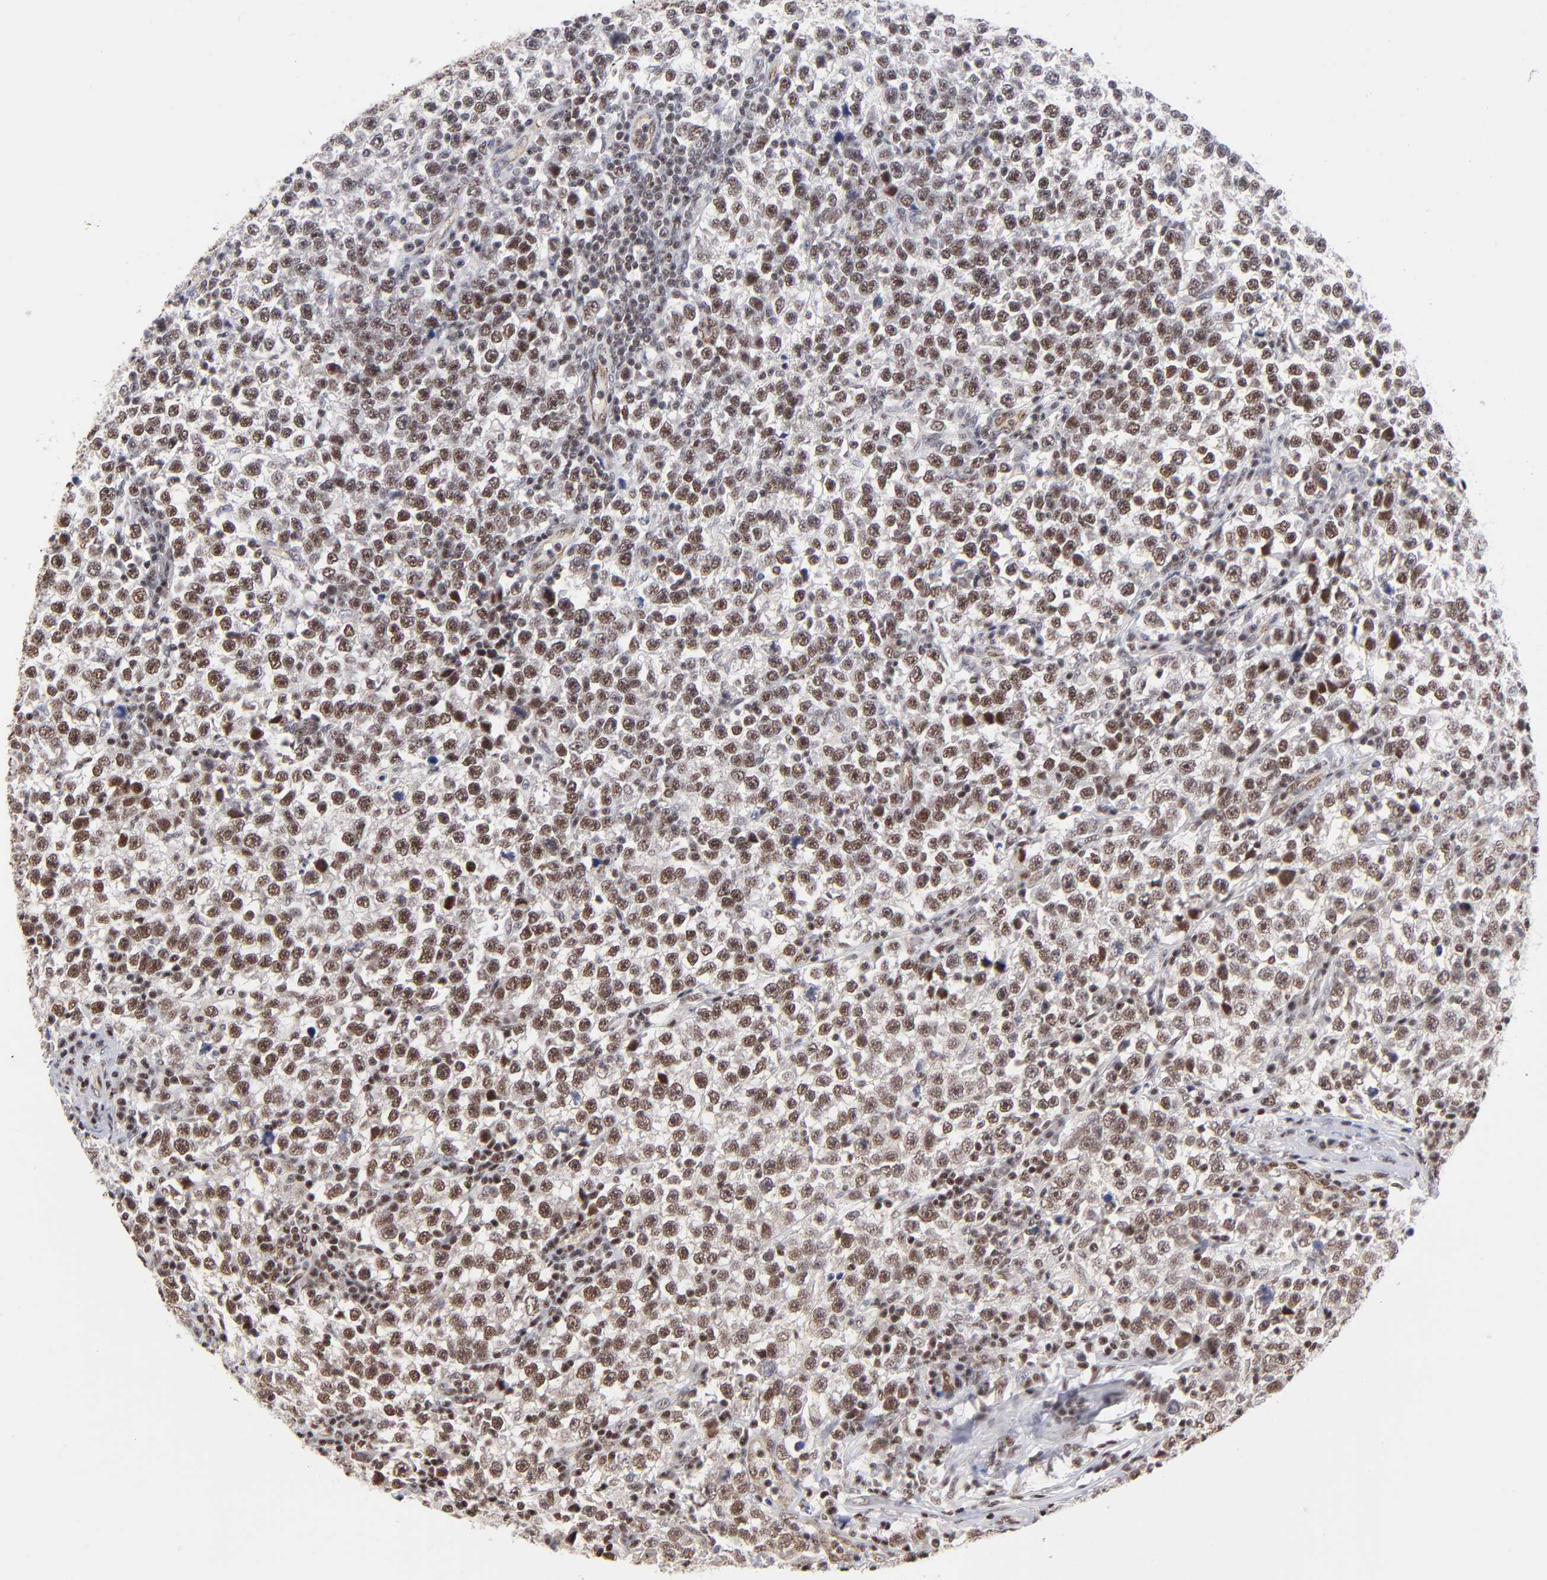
{"staining": {"intensity": "moderate", "quantity": ">75%", "location": "nuclear"}, "tissue": "testis cancer", "cell_type": "Tumor cells", "image_type": "cancer", "snomed": [{"axis": "morphology", "description": "Seminoma, NOS"}, {"axis": "topography", "description": "Testis"}], "caption": "Approximately >75% of tumor cells in human testis cancer (seminoma) display moderate nuclear protein expression as visualized by brown immunohistochemical staining.", "gene": "GABPA", "patient": {"sex": "male", "age": 43}}